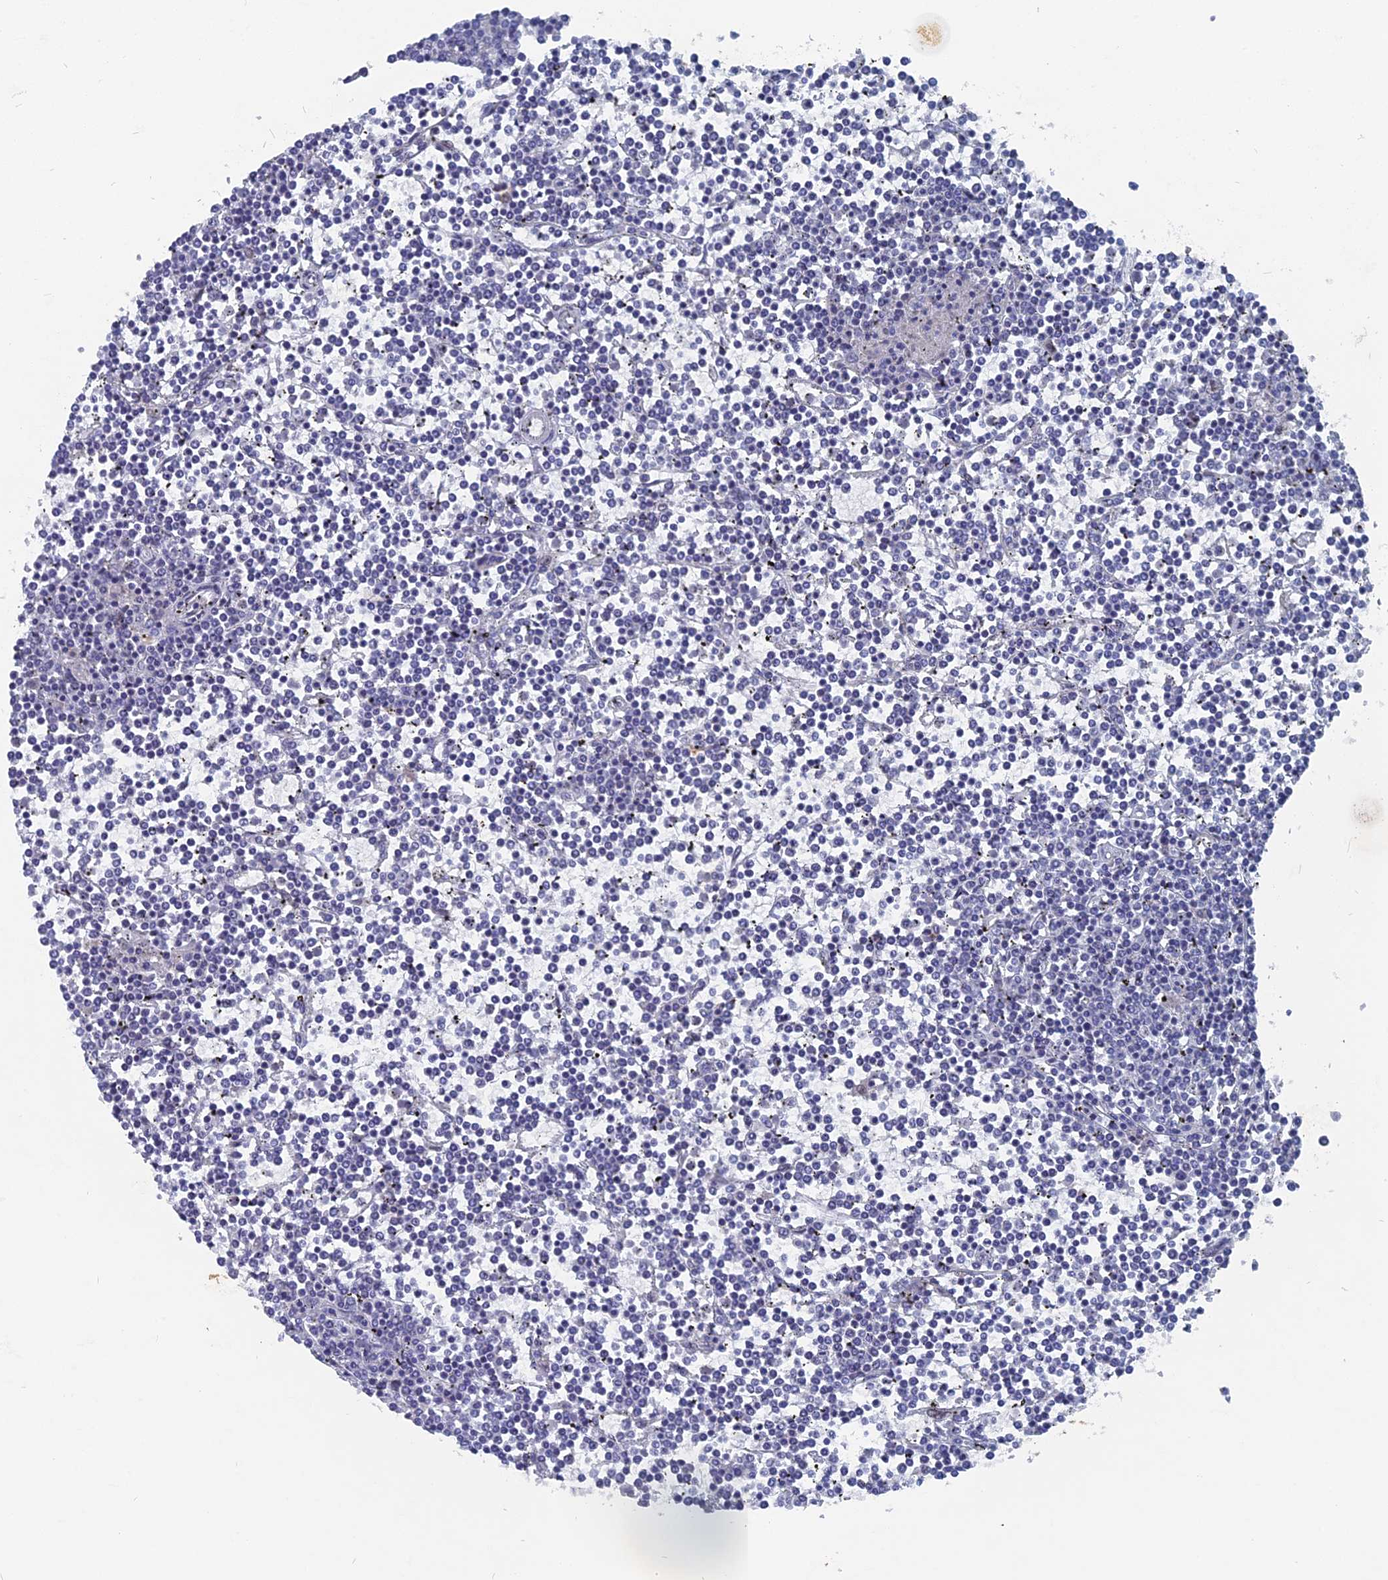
{"staining": {"intensity": "negative", "quantity": "none", "location": "none"}, "tissue": "lymphoma", "cell_type": "Tumor cells", "image_type": "cancer", "snomed": [{"axis": "morphology", "description": "Malignant lymphoma, non-Hodgkin's type, Low grade"}, {"axis": "topography", "description": "Spleen"}], "caption": "A high-resolution histopathology image shows immunohistochemistry (IHC) staining of malignant lymphoma, non-Hodgkin's type (low-grade), which exhibits no significant staining in tumor cells.", "gene": "HIGD1A", "patient": {"sex": "female", "age": 19}}